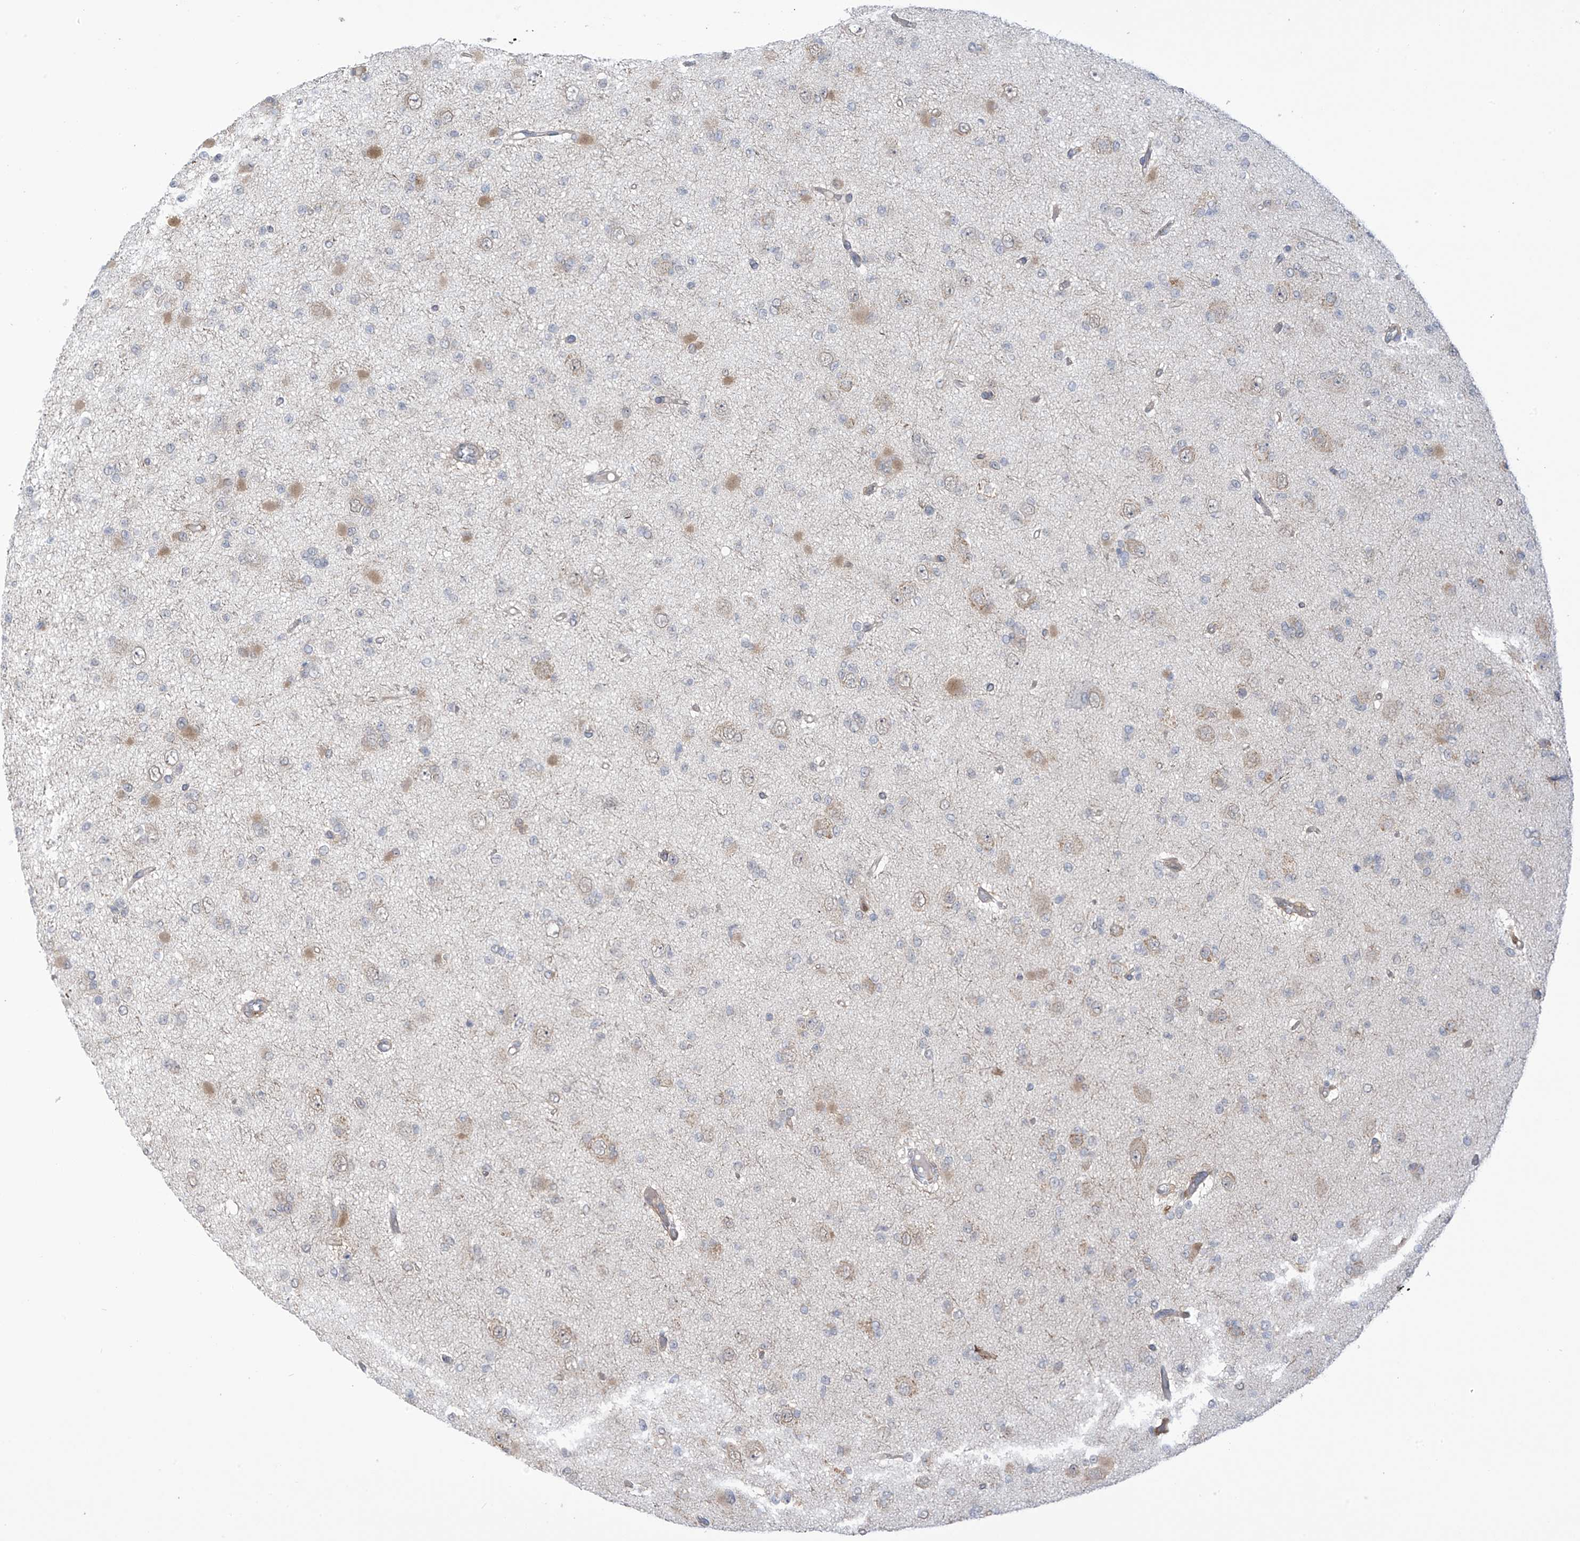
{"staining": {"intensity": "negative", "quantity": "none", "location": "none"}, "tissue": "glioma", "cell_type": "Tumor cells", "image_type": "cancer", "snomed": [{"axis": "morphology", "description": "Glioma, malignant, Low grade"}, {"axis": "topography", "description": "Brain"}], "caption": "Low-grade glioma (malignant) was stained to show a protein in brown. There is no significant positivity in tumor cells.", "gene": "KIAA1522", "patient": {"sex": "female", "age": 22}}